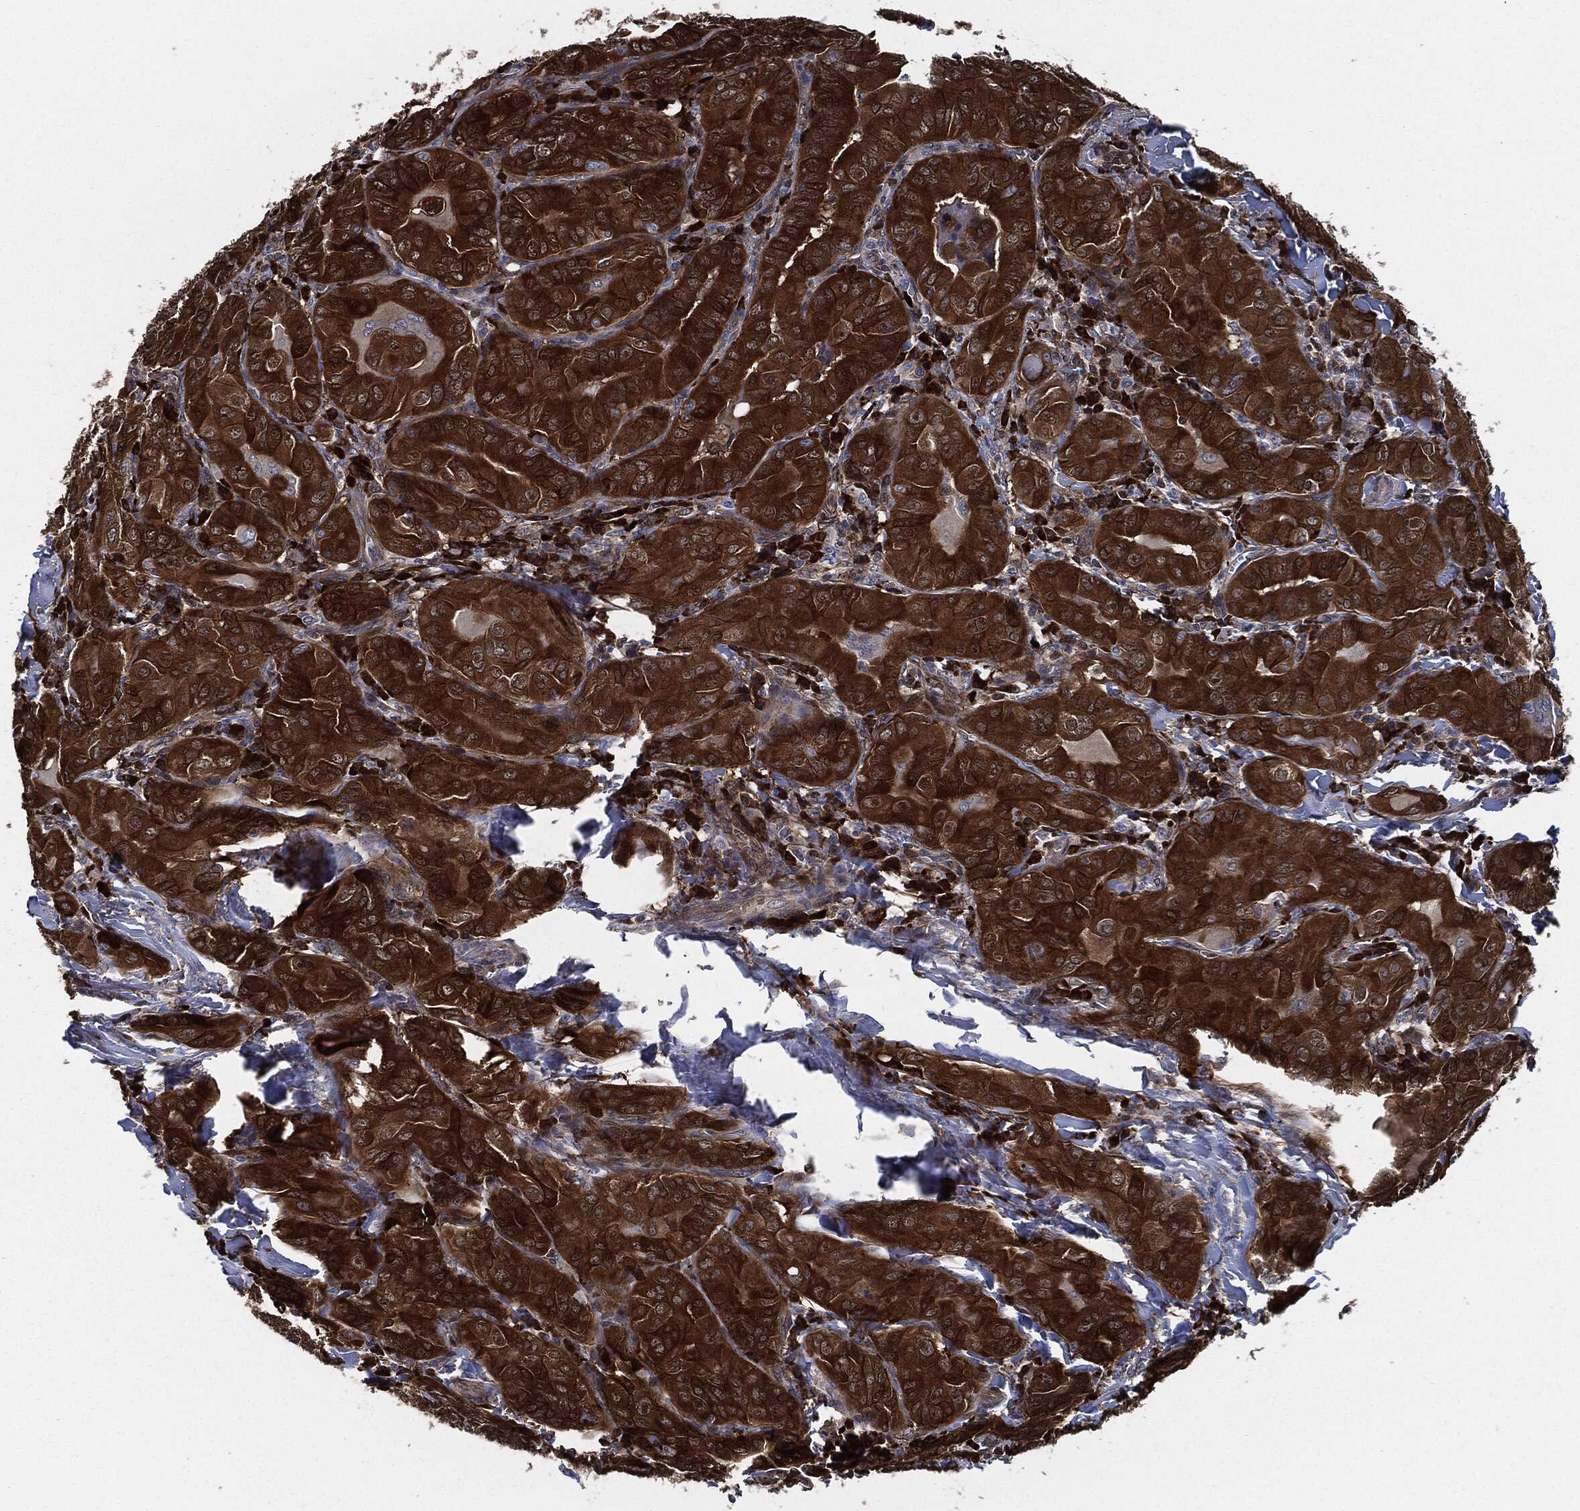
{"staining": {"intensity": "strong", "quantity": ">75%", "location": "cytoplasmic/membranous"}, "tissue": "thyroid cancer", "cell_type": "Tumor cells", "image_type": "cancer", "snomed": [{"axis": "morphology", "description": "Papillary adenocarcinoma, NOS"}, {"axis": "topography", "description": "Thyroid gland"}], "caption": "Human thyroid cancer (papillary adenocarcinoma) stained with a protein marker exhibits strong staining in tumor cells.", "gene": "PRDX2", "patient": {"sex": "female", "age": 37}}